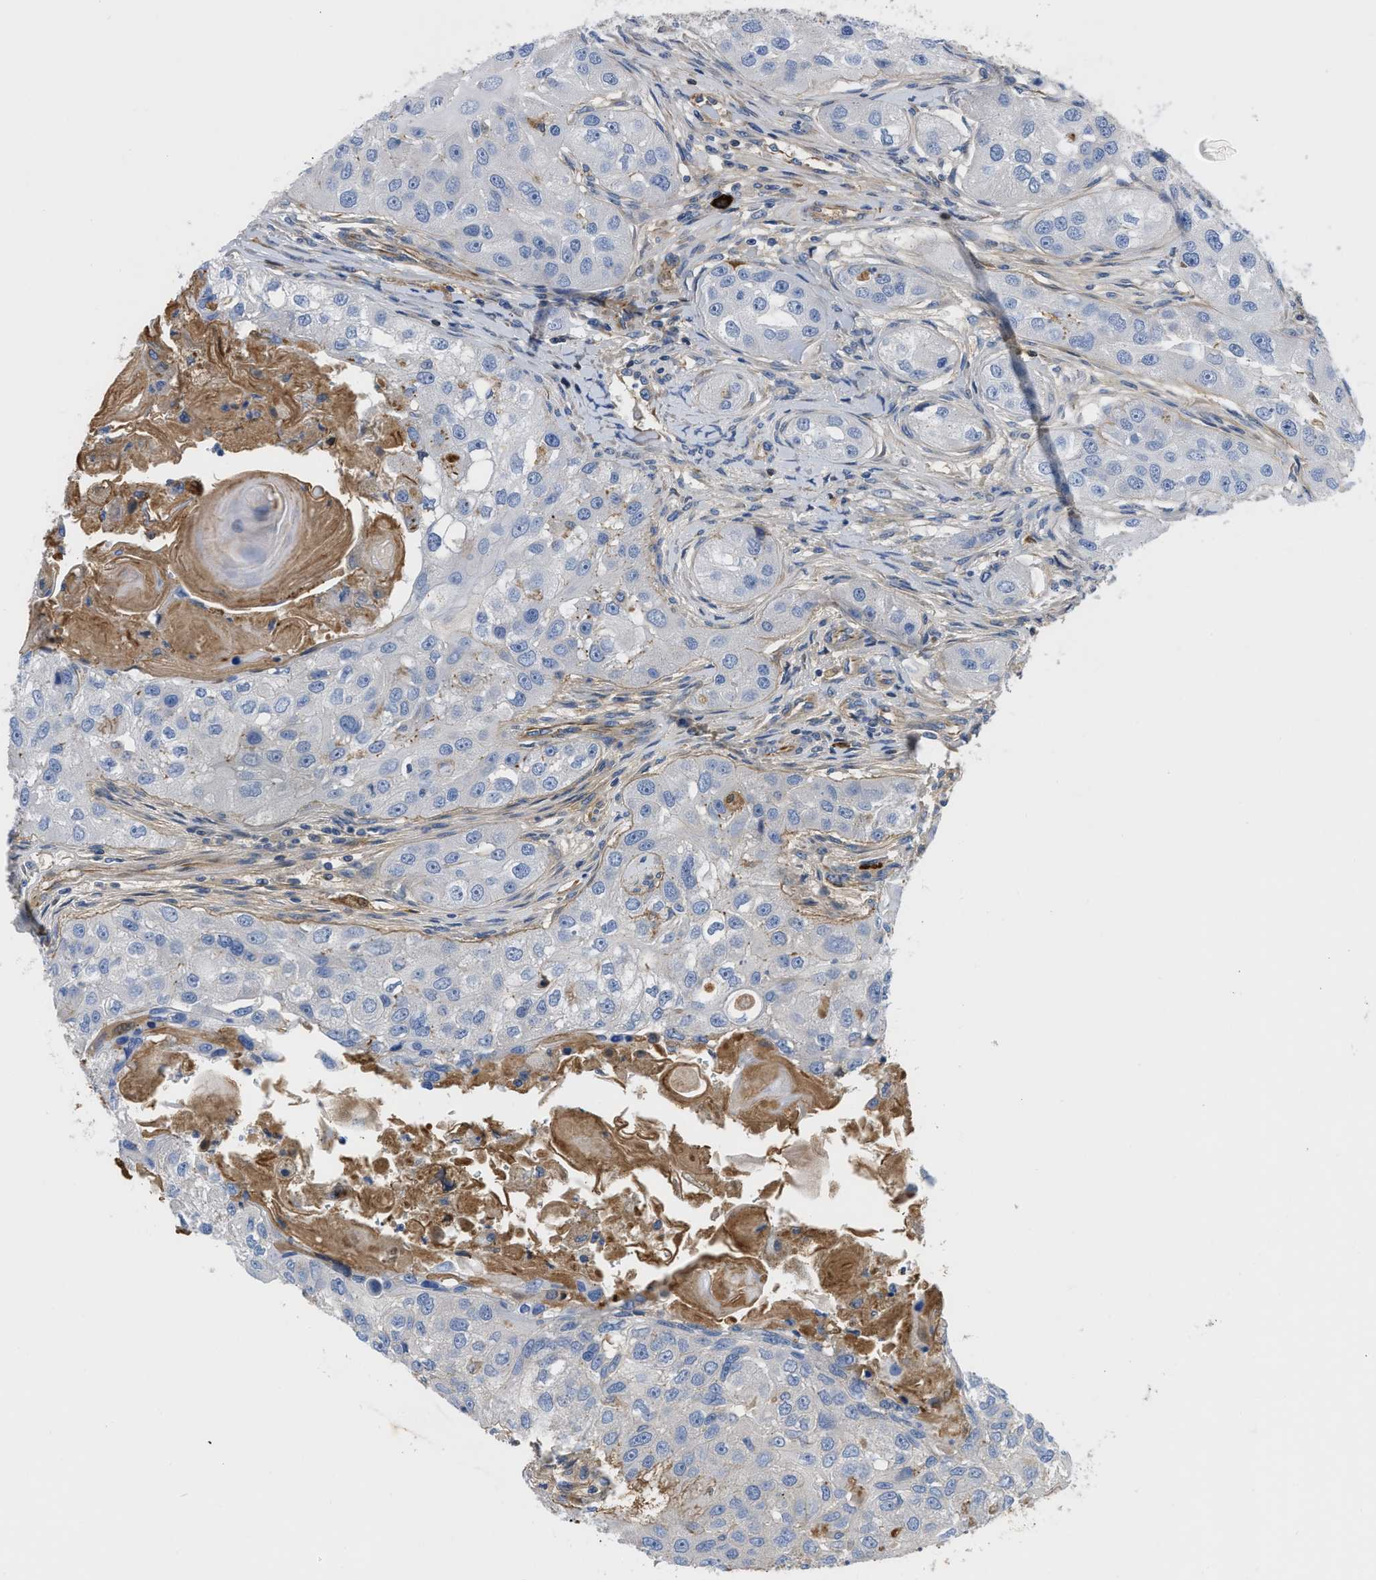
{"staining": {"intensity": "negative", "quantity": "none", "location": "none"}, "tissue": "head and neck cancer", "cell_type": "Tumor cells", "image_type": "cancer", "snomed": [{"axis": "morphology", "description": "Normal tissue, NOS"}, {"axis": "morphology", "description": "Squamous cell carcinoma, NOS"}, {"axis": "topography", "description": "Skeletal muscle"}, {"axis": "topography", "description": "Head-Neck"}], "caption": "Photomicrograph shows no protein positivity in tumor cells of head and neck cancer tissue.", "gene": "HSPG2", "patient": {"sex": "male", "age": 51}}